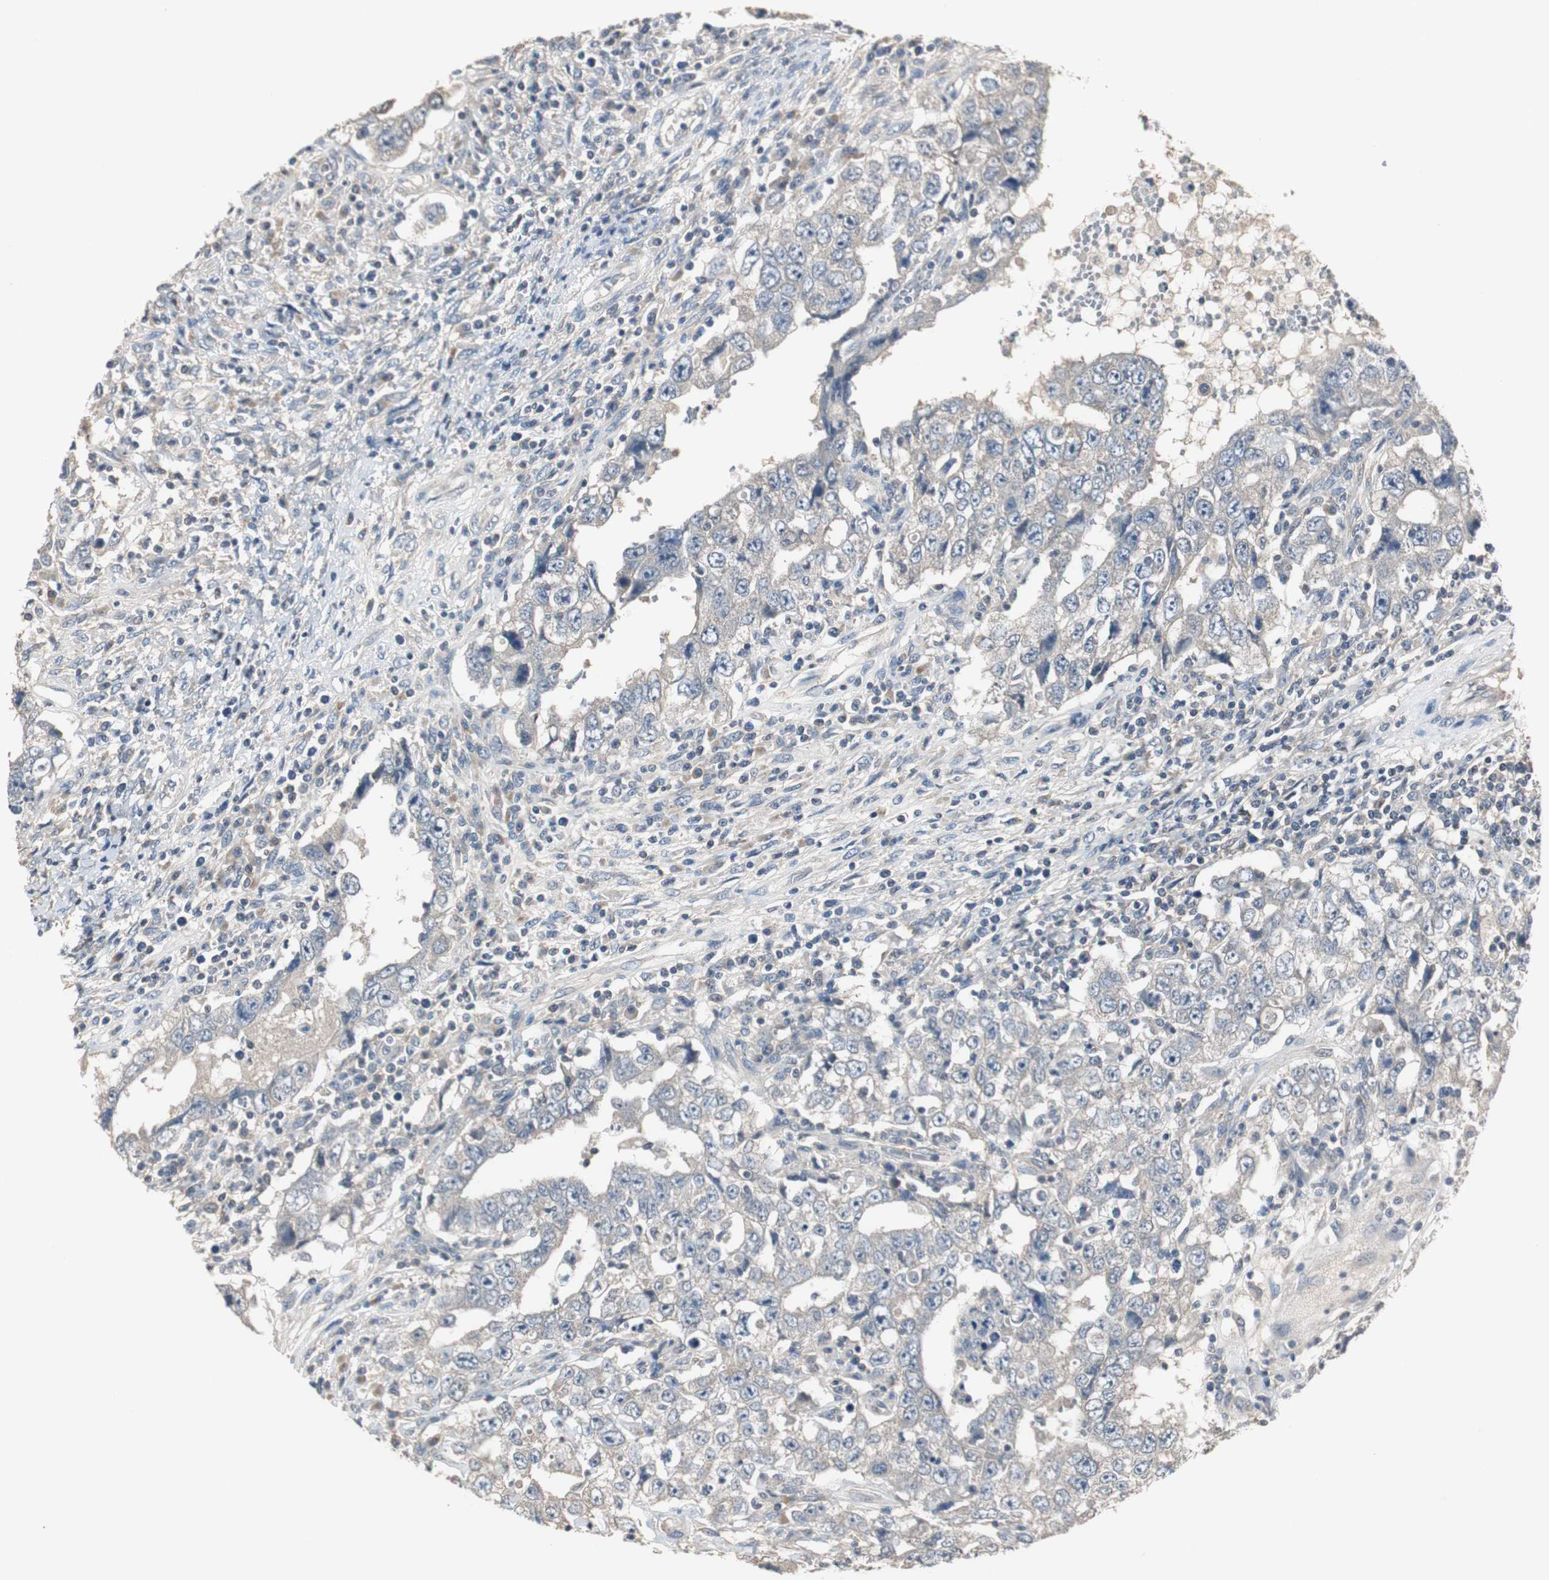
{"staining": {"intensity": "negative", "quantity": "none", "location": "none"}, "tissue": "testis cancer", "cell_type": "Tumor cells", "image_type": "cancer", "snomed": [{"axis": "morphology", "description": "Carcinoma, Embryonal, NOS"}, {"axis": "topography", "description": "Testis"}], "caption": "IHC of human testis cancer shows no expression in tumor cells.", "gene": "PTPRN2", "patient": {"sex": "male", "age": 26}}